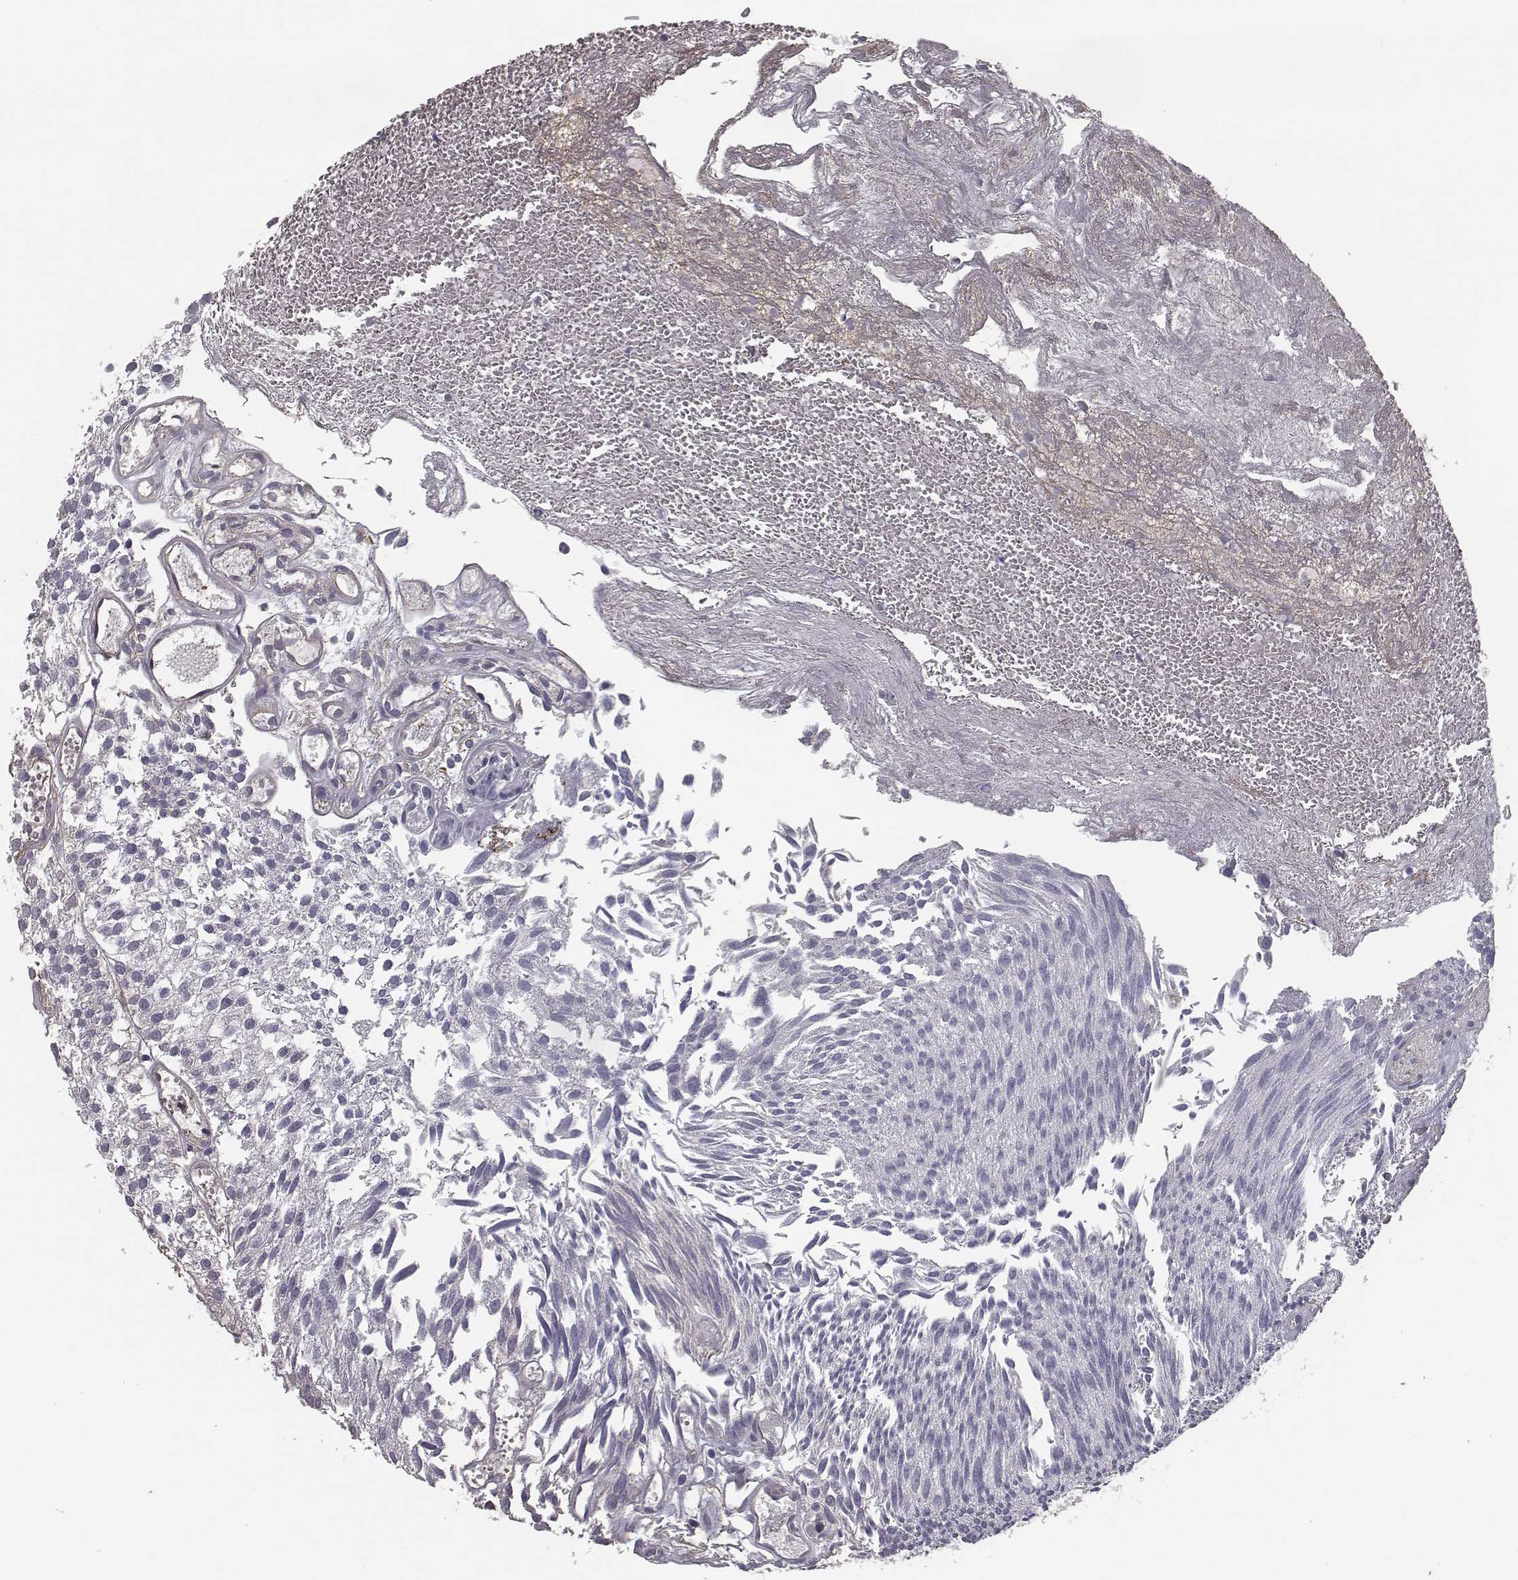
{"staining": {"intensity": "negative", "quantity": "none", "location": "none"}, "tissue": "urothelial cancer", "cell_type": "Tumor cells", "image_type": "cancer", "snomed": [{"axis": "morphology", "description": "Urothelial carcinoma, Low grade"}, {"axis": "topography", "description": "Urinary bladder"}], "caption": "DAB (3,3'-diaminobenzidine) immunohistochemical staining of urothelial cancer exhibits no significant positivity in tumor cells. Brightfield microscopy of immunohistochemistry (IHC) stained with DAB (brown) and hematoxylin (blue), captured at high magnification.", "gene": "ISYNA1", "patient": {"sex": "male", "age": 79}}